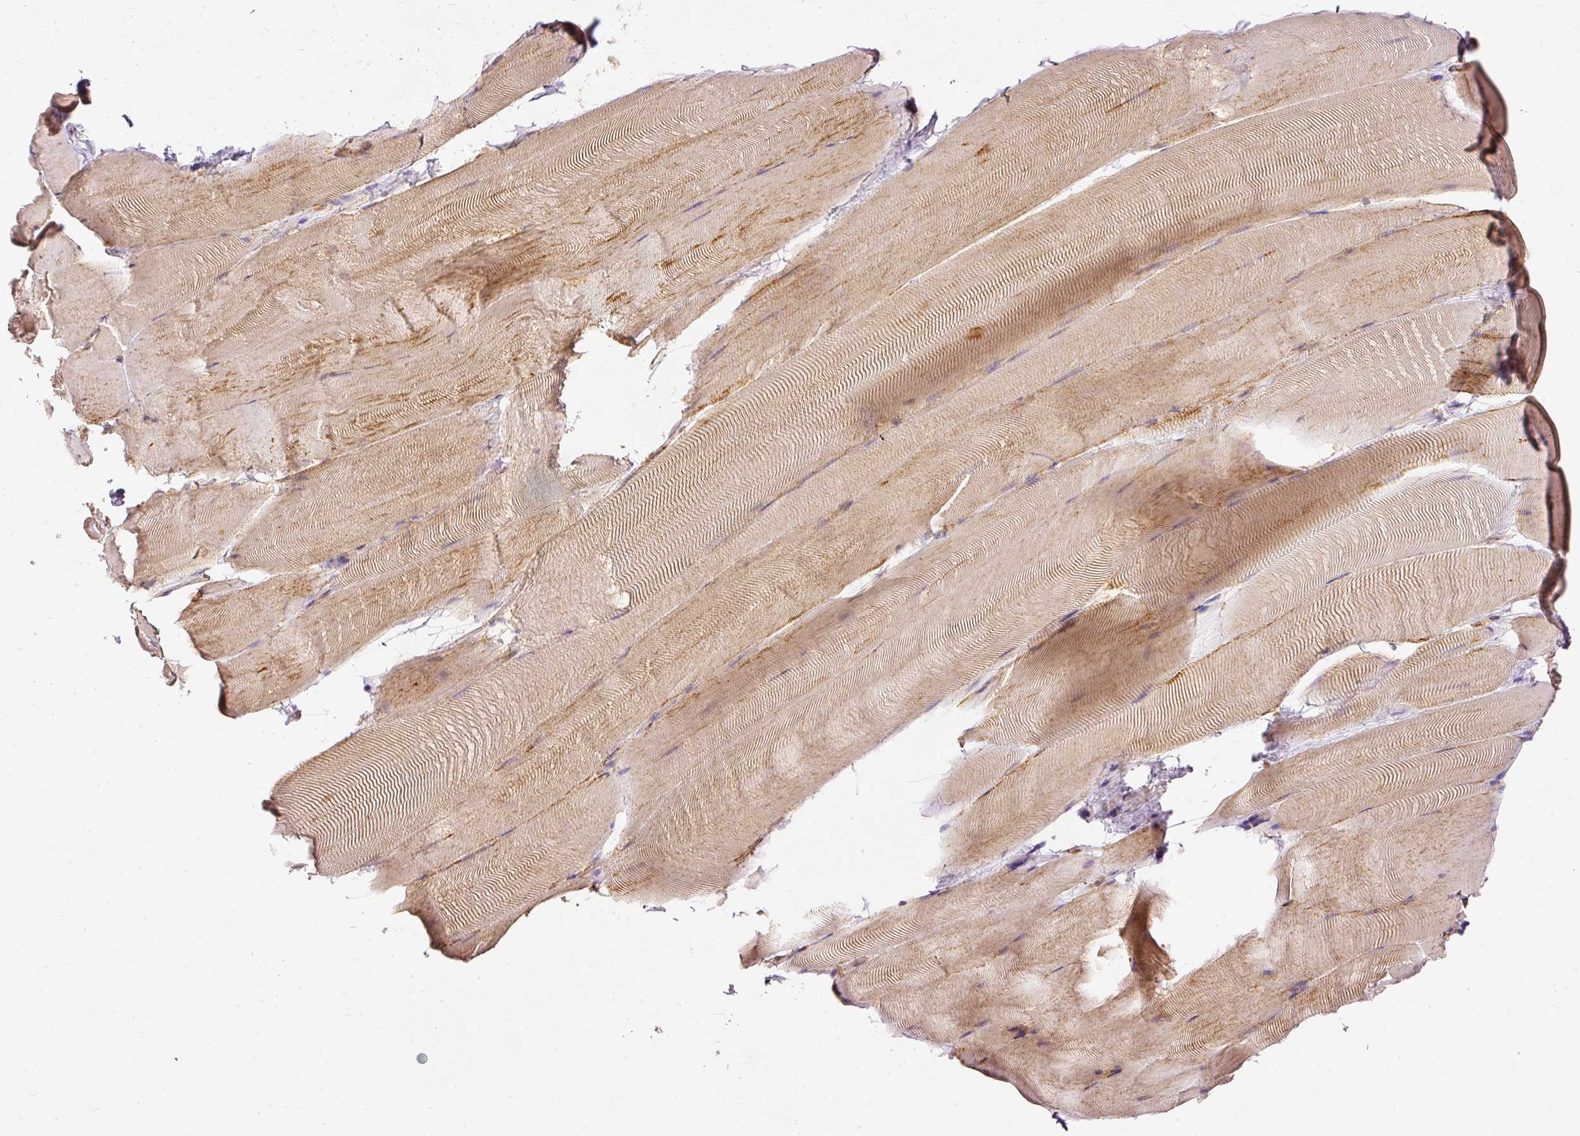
{"staining": {"intensity": "moderate", "quantity": "25%-75%", "location": "cytoplasmic/membranous"}, "tissue": "skeletal muscle", "cell_type": "Myocytes", "image_type": "normal", "snomed": [{"axis": "morphology", "description": "Normal tissue, NOS"}, {"axis": "topography", "description": "Skeletal muscle"}], "caption": "Immunohistochemical staining of normal human skeletal muscle demonstrates medium levels of moderate cytoplasmic/membranous staining in approximately 25%-75% of myocytes.", "gene": "ARMH3", "patient": {"sex": "female", "age": 64}}